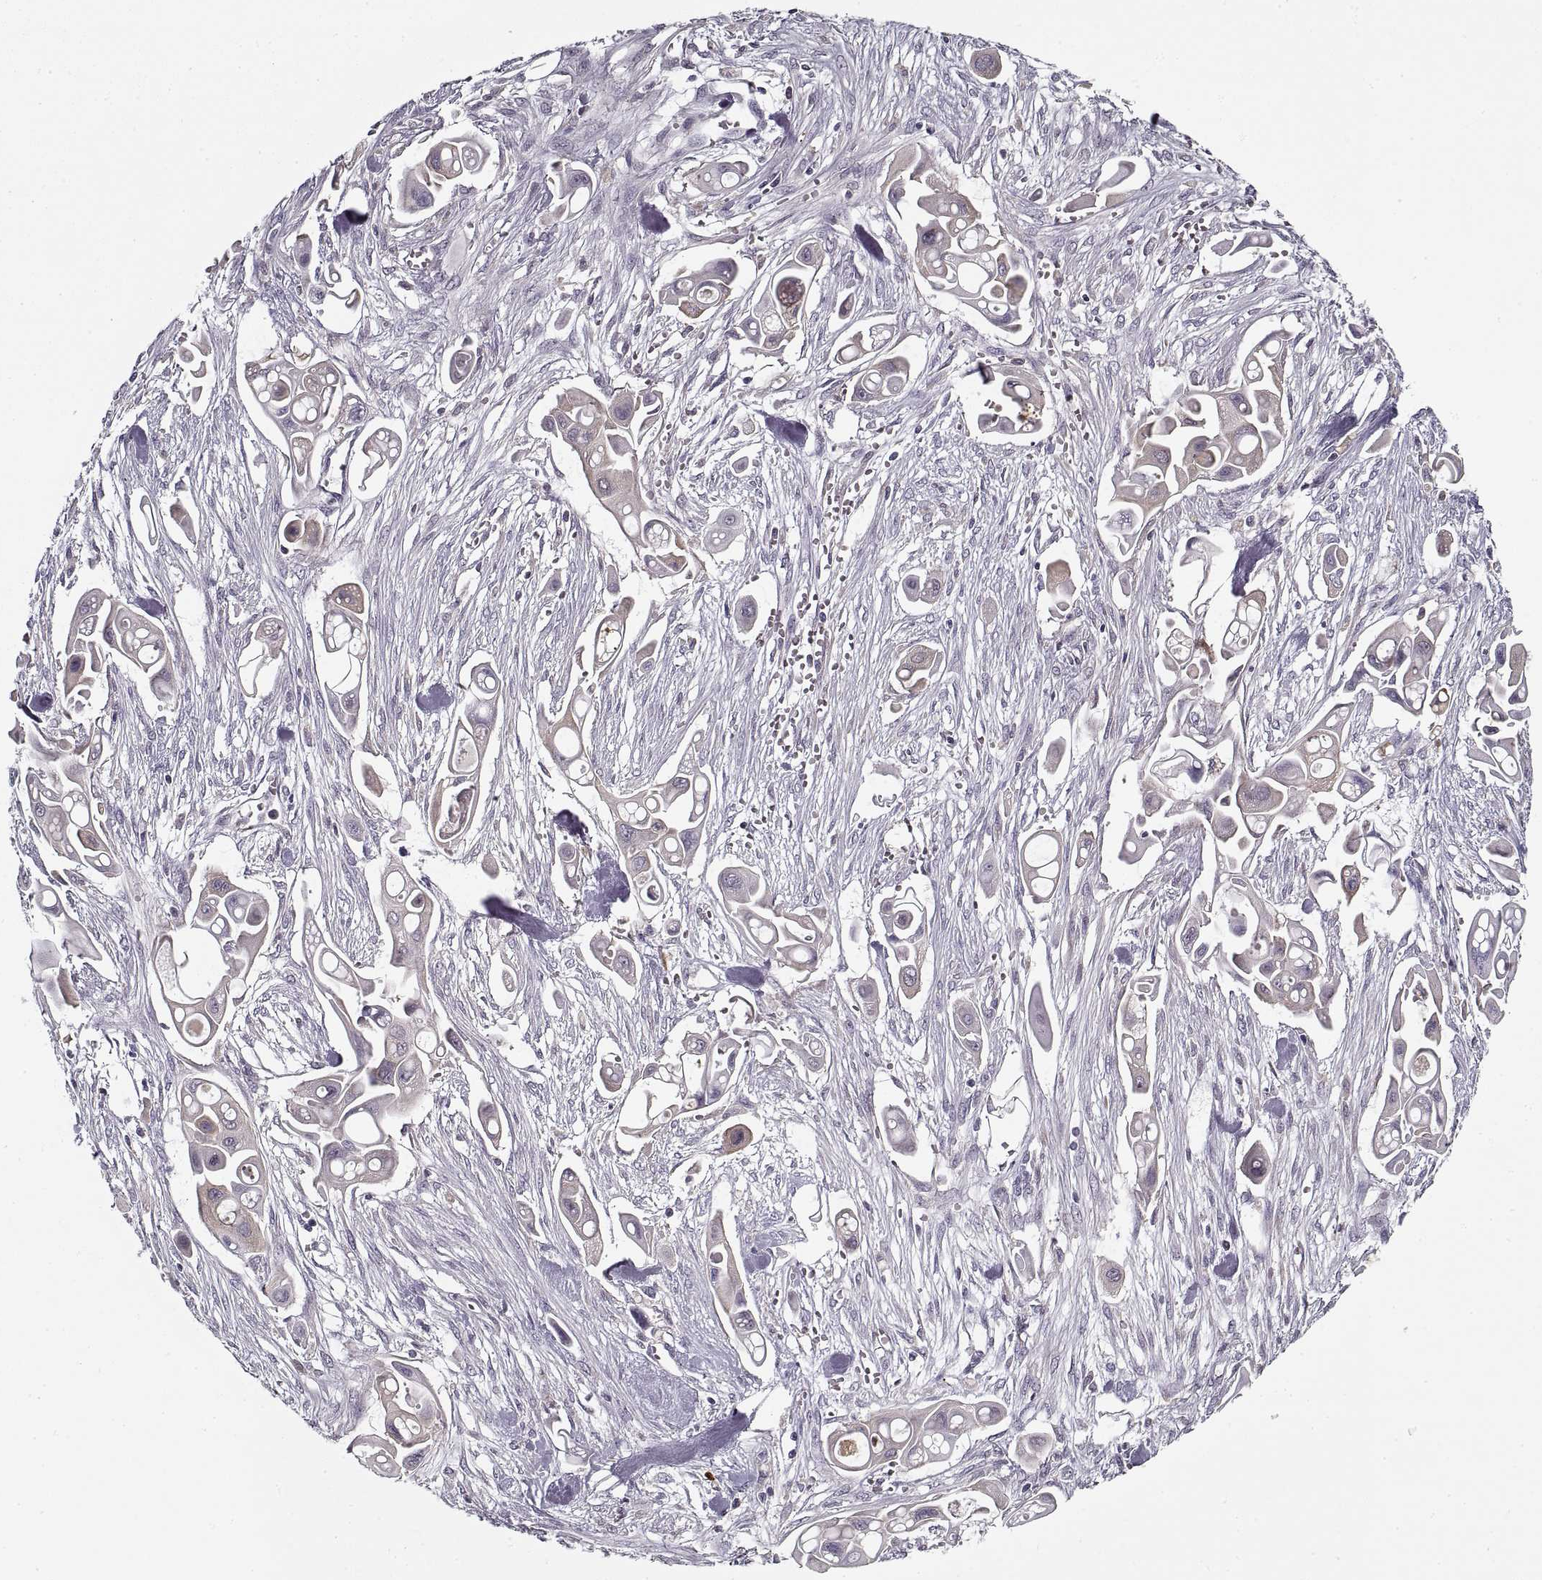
{"staining": {"intensity": "weak", "quantity": "25%-75%", "location": "cytoplasmic/membranous"}, "tissue": "pancreatic cancer", "cell_type": "Tumor cells", "image_type": "cancer", "snomed": [{"axis": "morphology", "description": "Adenocarcinoma, NOS"}, {"axis": "topography", "description": "Pancreas"}], "caption": "This micrograph demonstrates immunohistochemistry staining of human pancreatic adenocarcinoma, with low weak cytoplasmic/membranous staining in approximately 25%-75% of tumor cells.", "gene": "GAD2", "patient": {"sex": "male", "age": 50}}